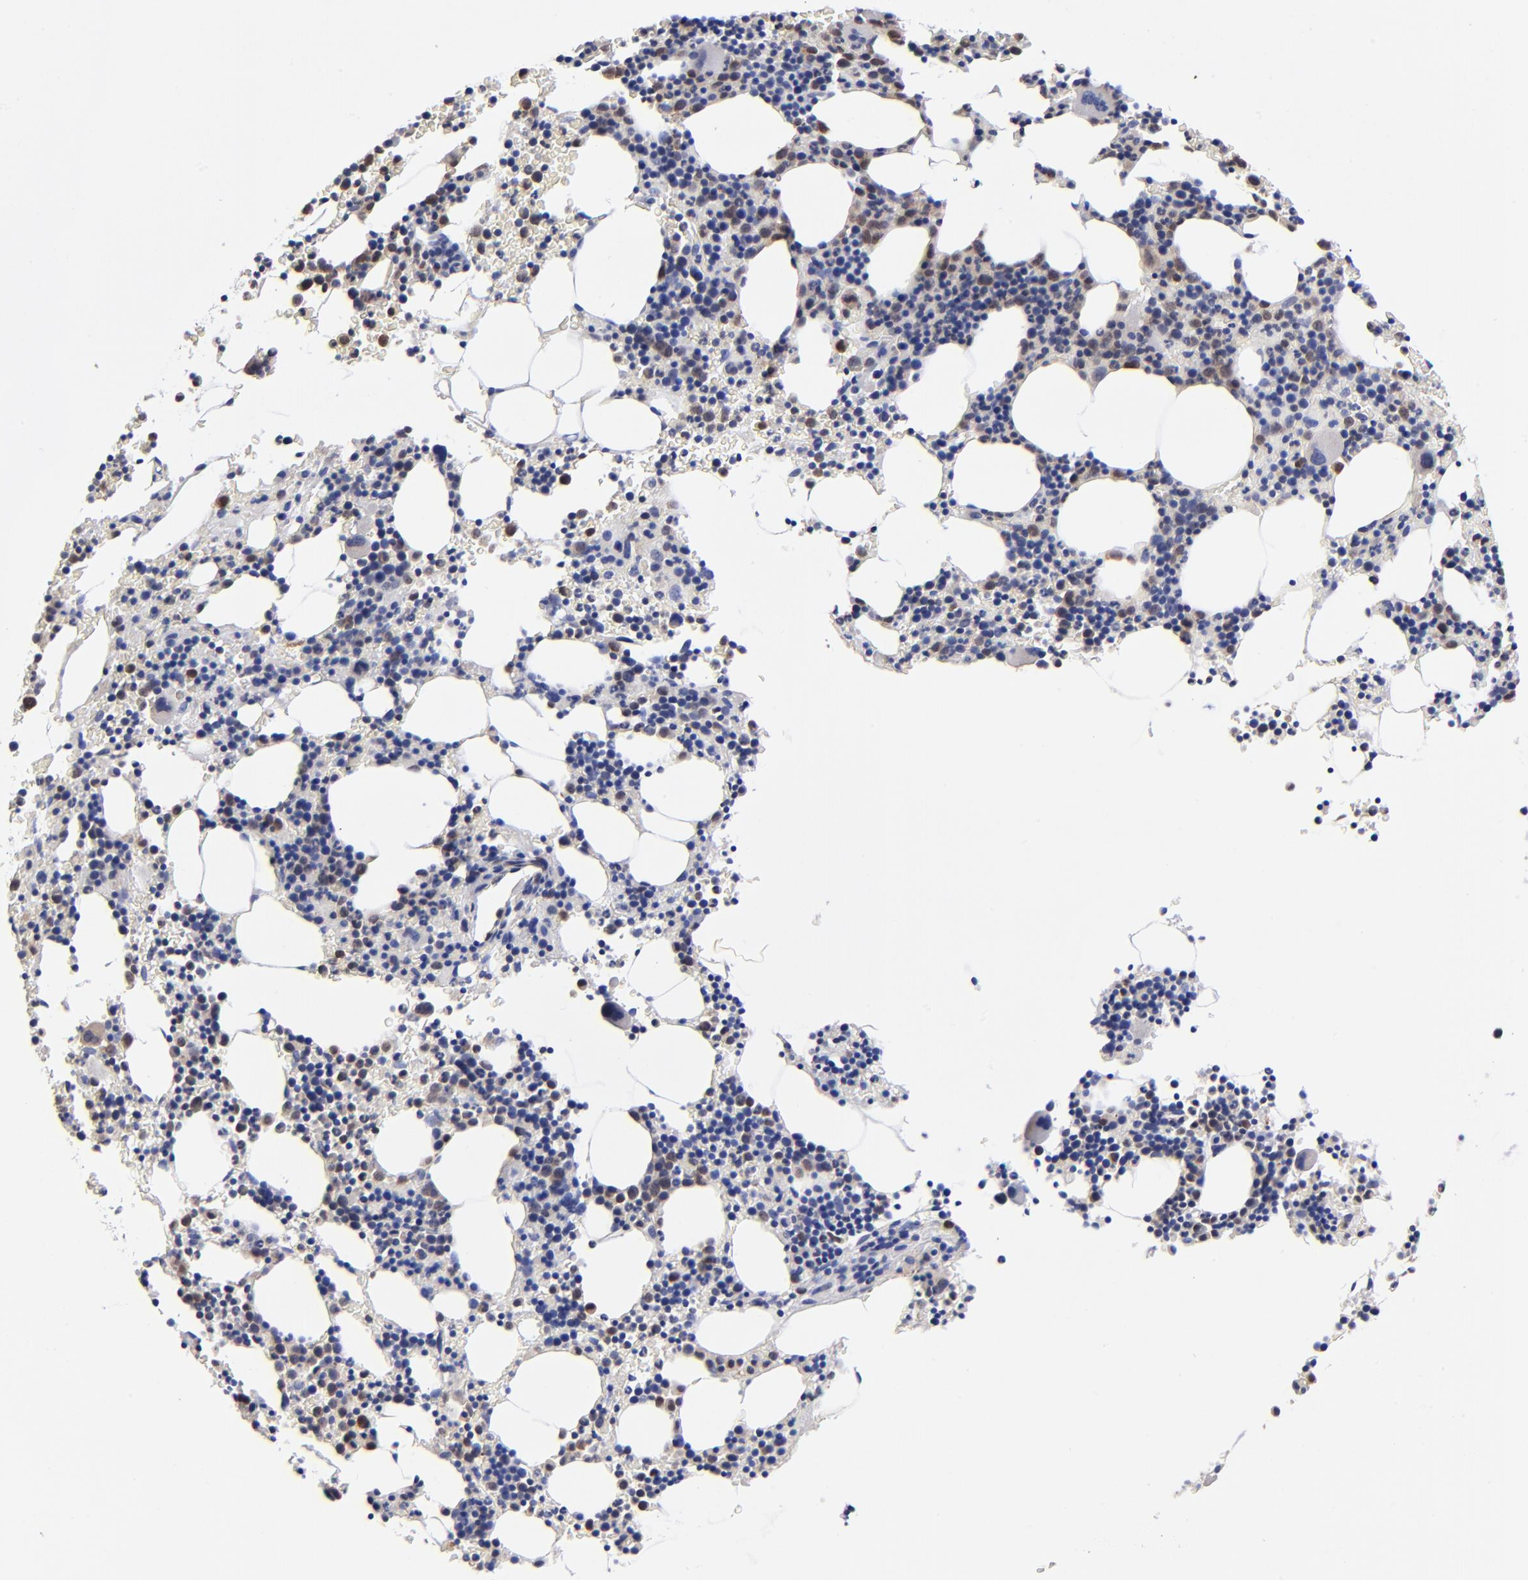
{"staining": {"intensity": "weak", "quantity": "<25%", "location": "cytoplasmic/membranous,nuclear"}, "tissue": "bone marrow", "cell_type": "Hematopoietic cells", "image_type": "normal", "snomed": [{"axis": "morphology", "description": "Normal tissue, NOS"}, {"axis": "topography", "description": "Bone marrow"}], "caption": "Immunohistochemistry of benign human bone marrow exhibits no staining in hematopoietic cells.", "gene": "DCTPP1", "patient": {"sex": "female", "age": 78}}